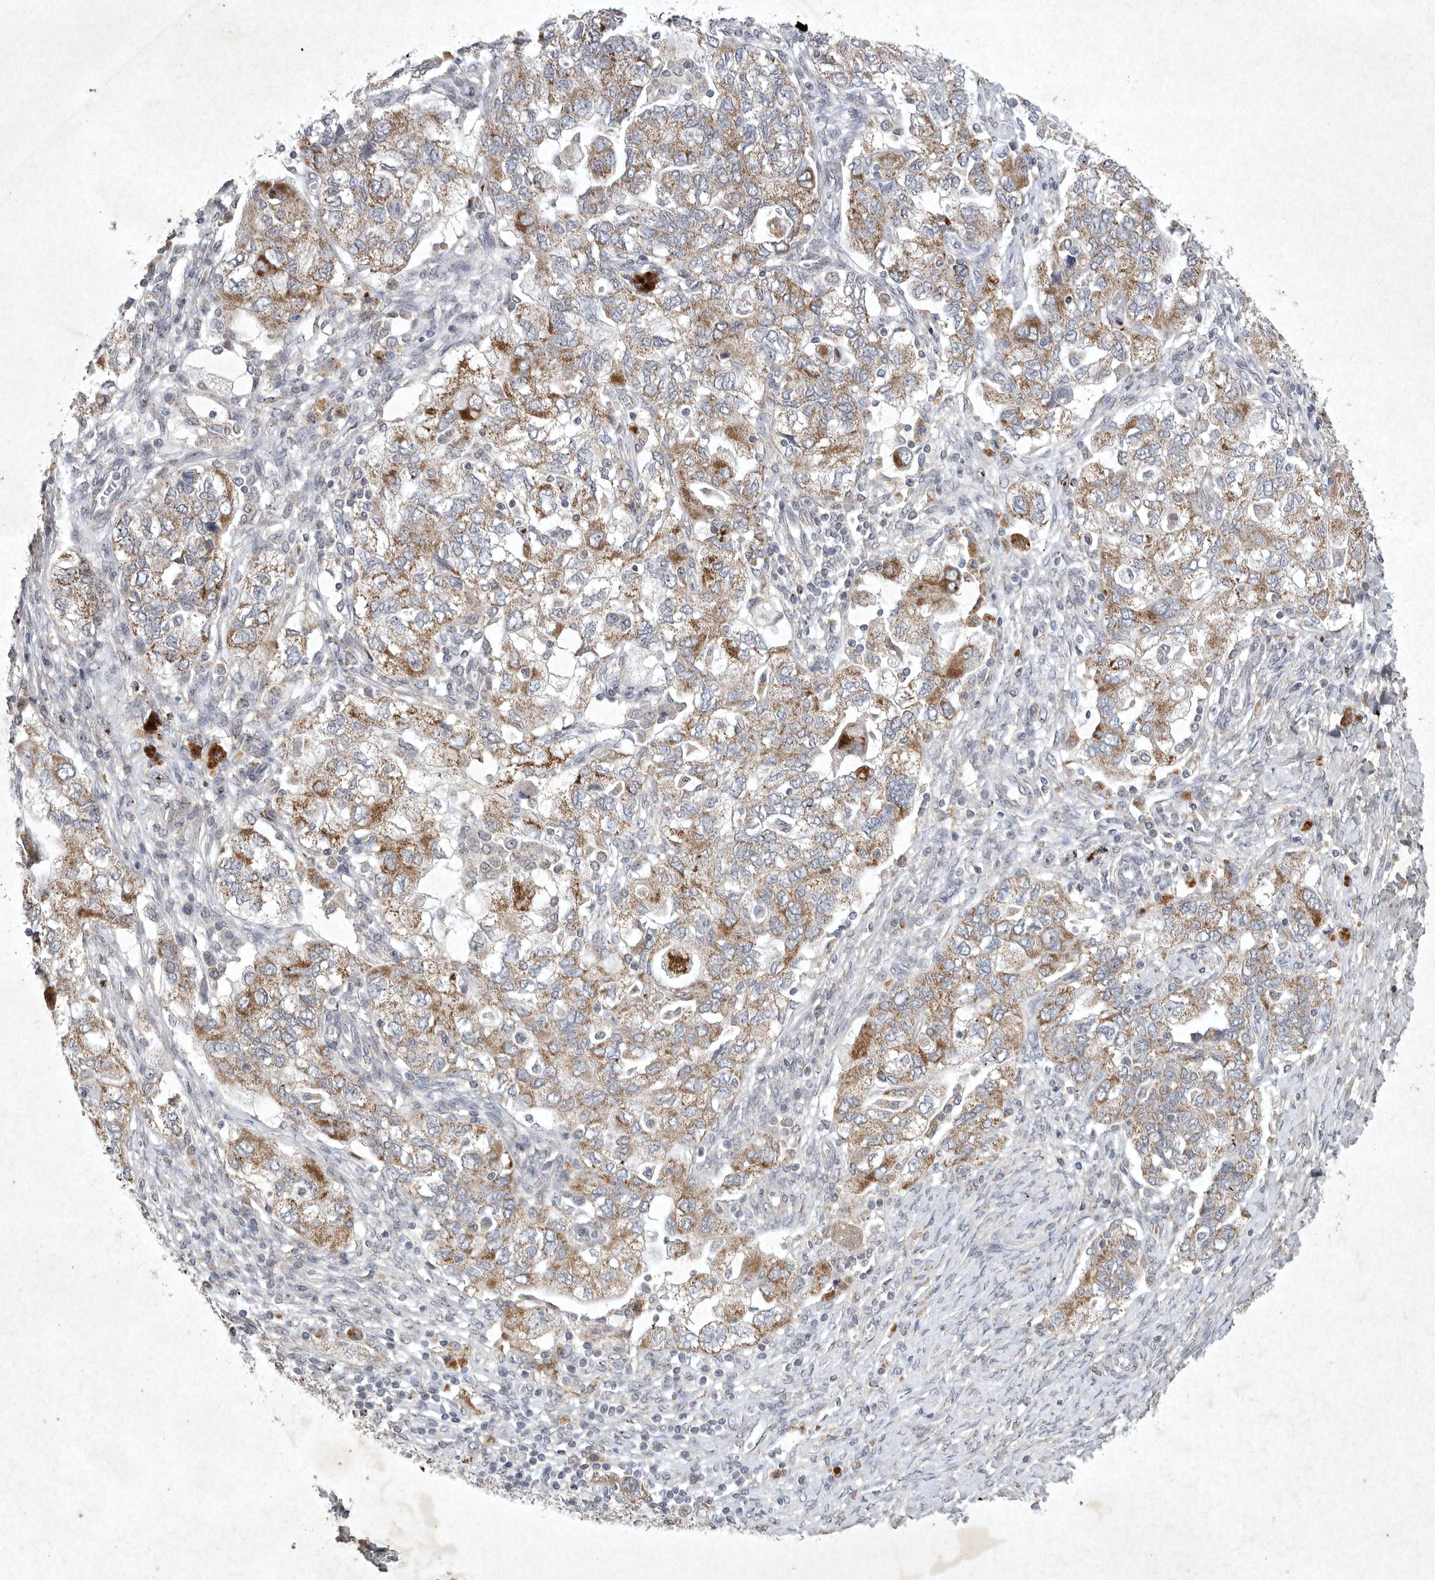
{"staining": {"intensity": "moderate", "quantity": ">75%", "location": "cytoplasmic/membranous"}, "tissue": "ovarian cancer", "cell_type": "Tumor cells", "image_type": "cancer", "snomed": [{"axis": "morphology", "description": "Carcinoma, NOS"}, {"axis": "morphology", "description": "Cystadenocarcinoma, serous, NOS"}, {"axis": "topography", "description": "Ovary"}], "caption": "Immunohistochemistry (IHC) histopathology image of neoplastic tissue: human carcinoma (ovarian) stained using IHC displays medium levels of moderate protein expression localized specifically in the cytoplasmic/membranous of tumor cells, appearing as a cytoplasmic/membranous brown color.", "gene": "DDR1", "patient": {"sex": "female", "age": 69}}